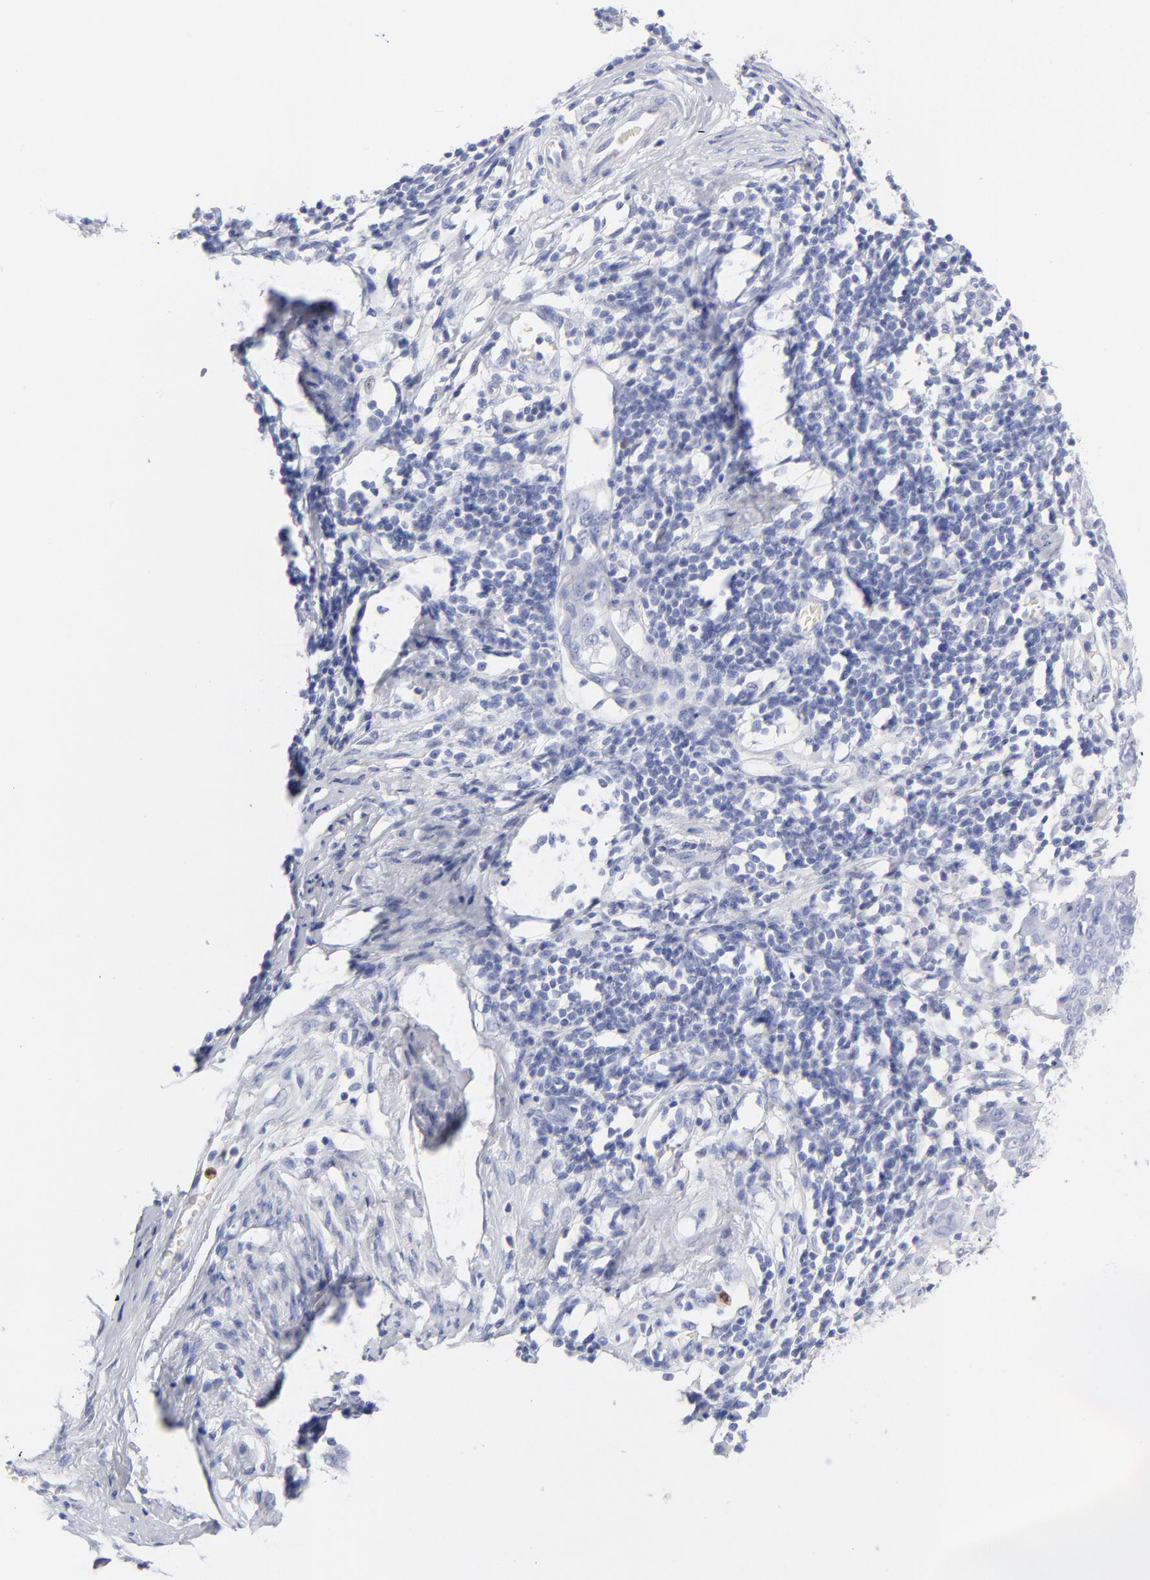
{"staining": {"intensity": "negative", "quantity": "none", "location": "none"}, "tissue": "cervical cancer", "cell_type": "Tumor cells", "image_type": "cancer", "snomed": [{"axis": "morphology", "description": "Normal tissue, NOS"}, {"axis": "morphology", "description": "Squamous cell carcinoma, NOS"}, {"axis": "topography", "description": "Cervix"}], "caption": "DAB (3,3'-diaminobenzidine) immunohistochemical staining of cervical cancer reveals no significant staining in tumor cells.", "gene": "ARG1", "patient": {"sex": "female", "age": 67}}